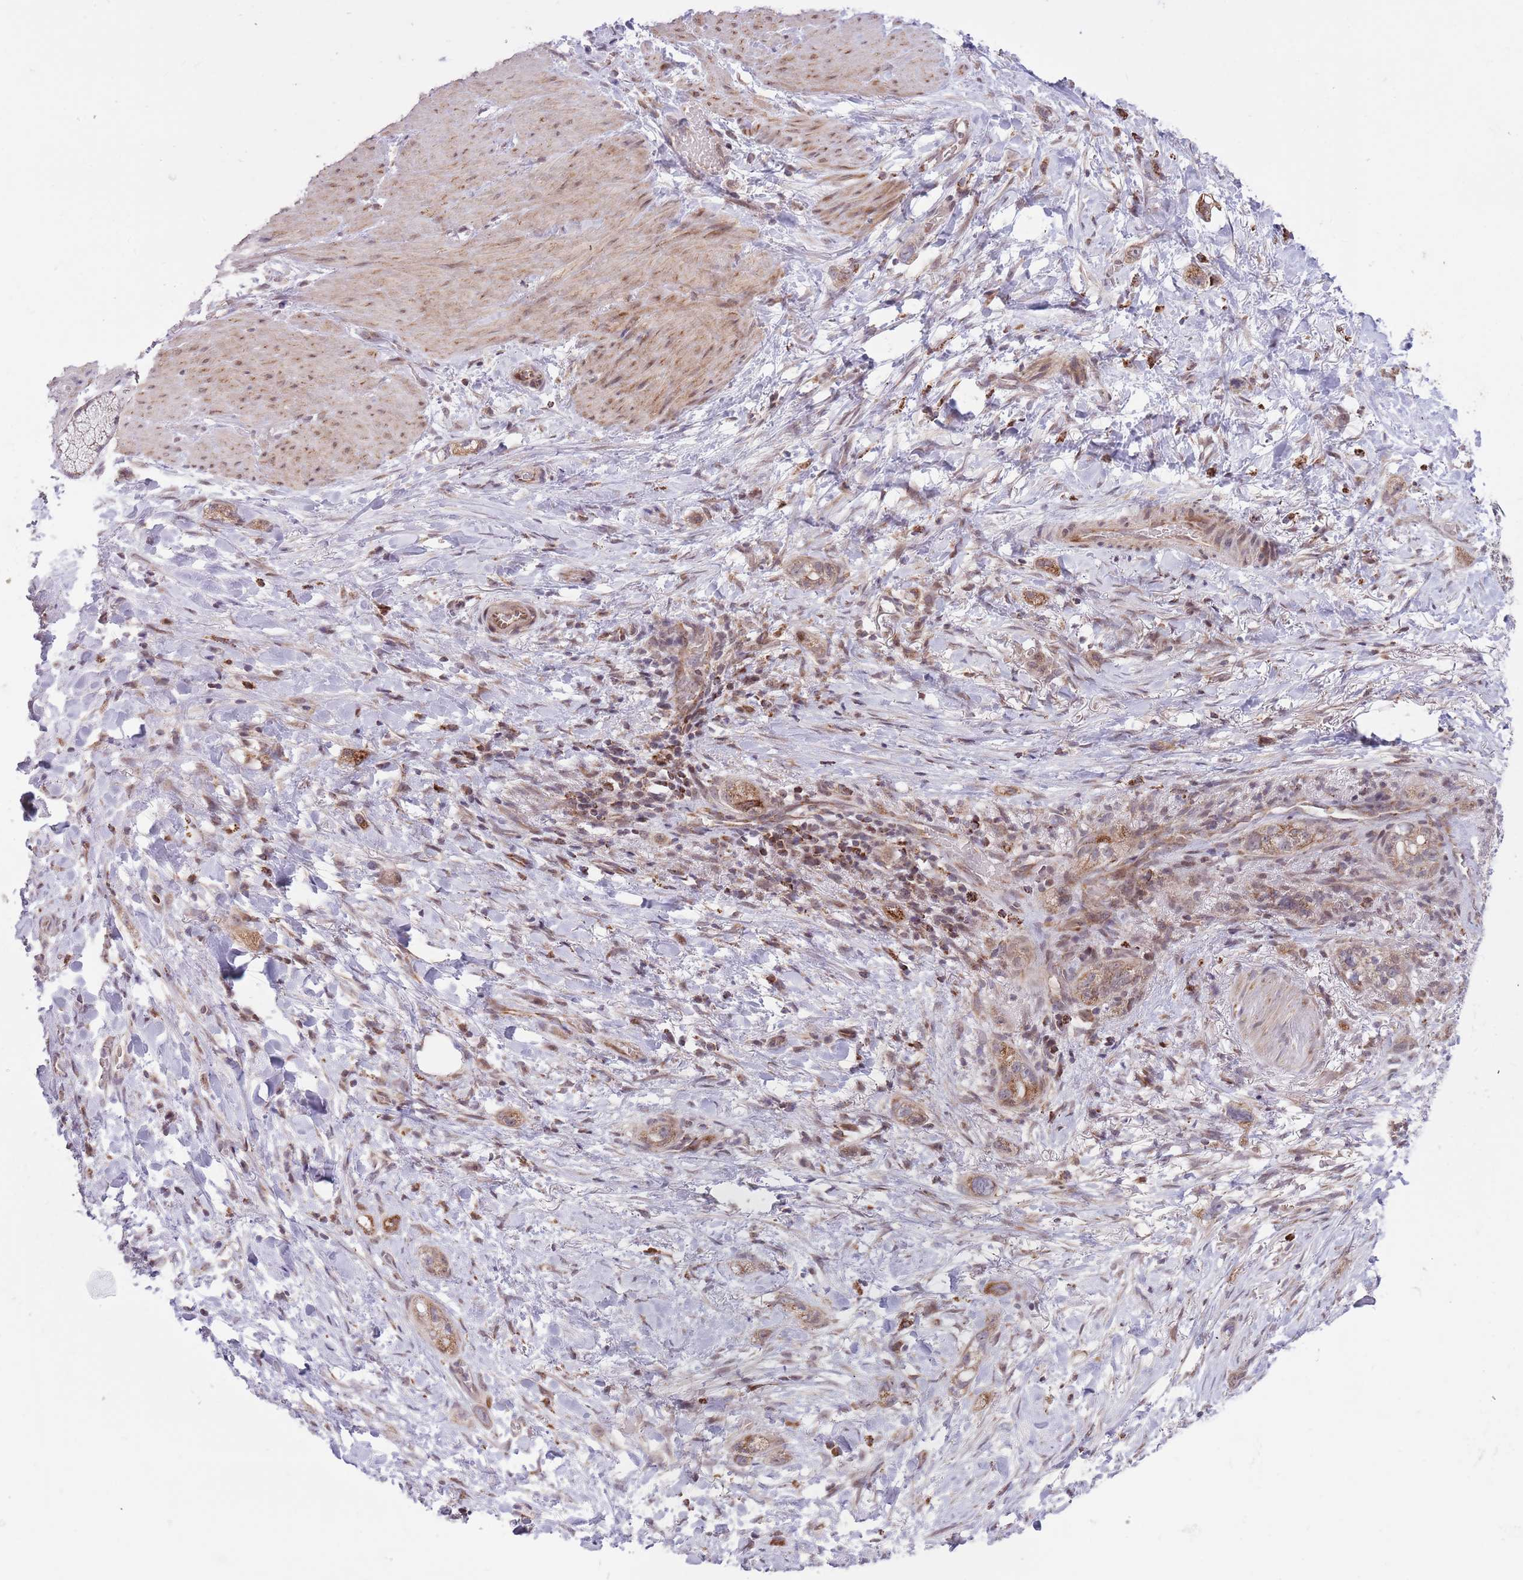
{"staining": {"intensity": "moderate", "quantity": ">75%", "location": "cytoplasmic/membranous"}, "tissue": "stomach cancer", "cell_type": "Tumor cells", "image_type": "cancer", "snomed": [{"axis": "morphology", "description": "Adenocarcinoma, NOS"}, {"axis": "topography", "description": "Stomach"}, {"axis": "topography", "description": "Stomach, lower"}], "caption": "Immunohistochemistry (IHC) staining of stomach cancer, which exhibits medium levels of moderate cytoplasmic/membranous expression in about >75% of tumor cells indicating moderate cytoplasmic/membranous protein expression. The staining was performed using DAB (brown) for protein detection and nuclei were counterstained in hematoxylin (blue).", "gene": "DPYSL4", "patient": {"sex": "female", "age": 48}}